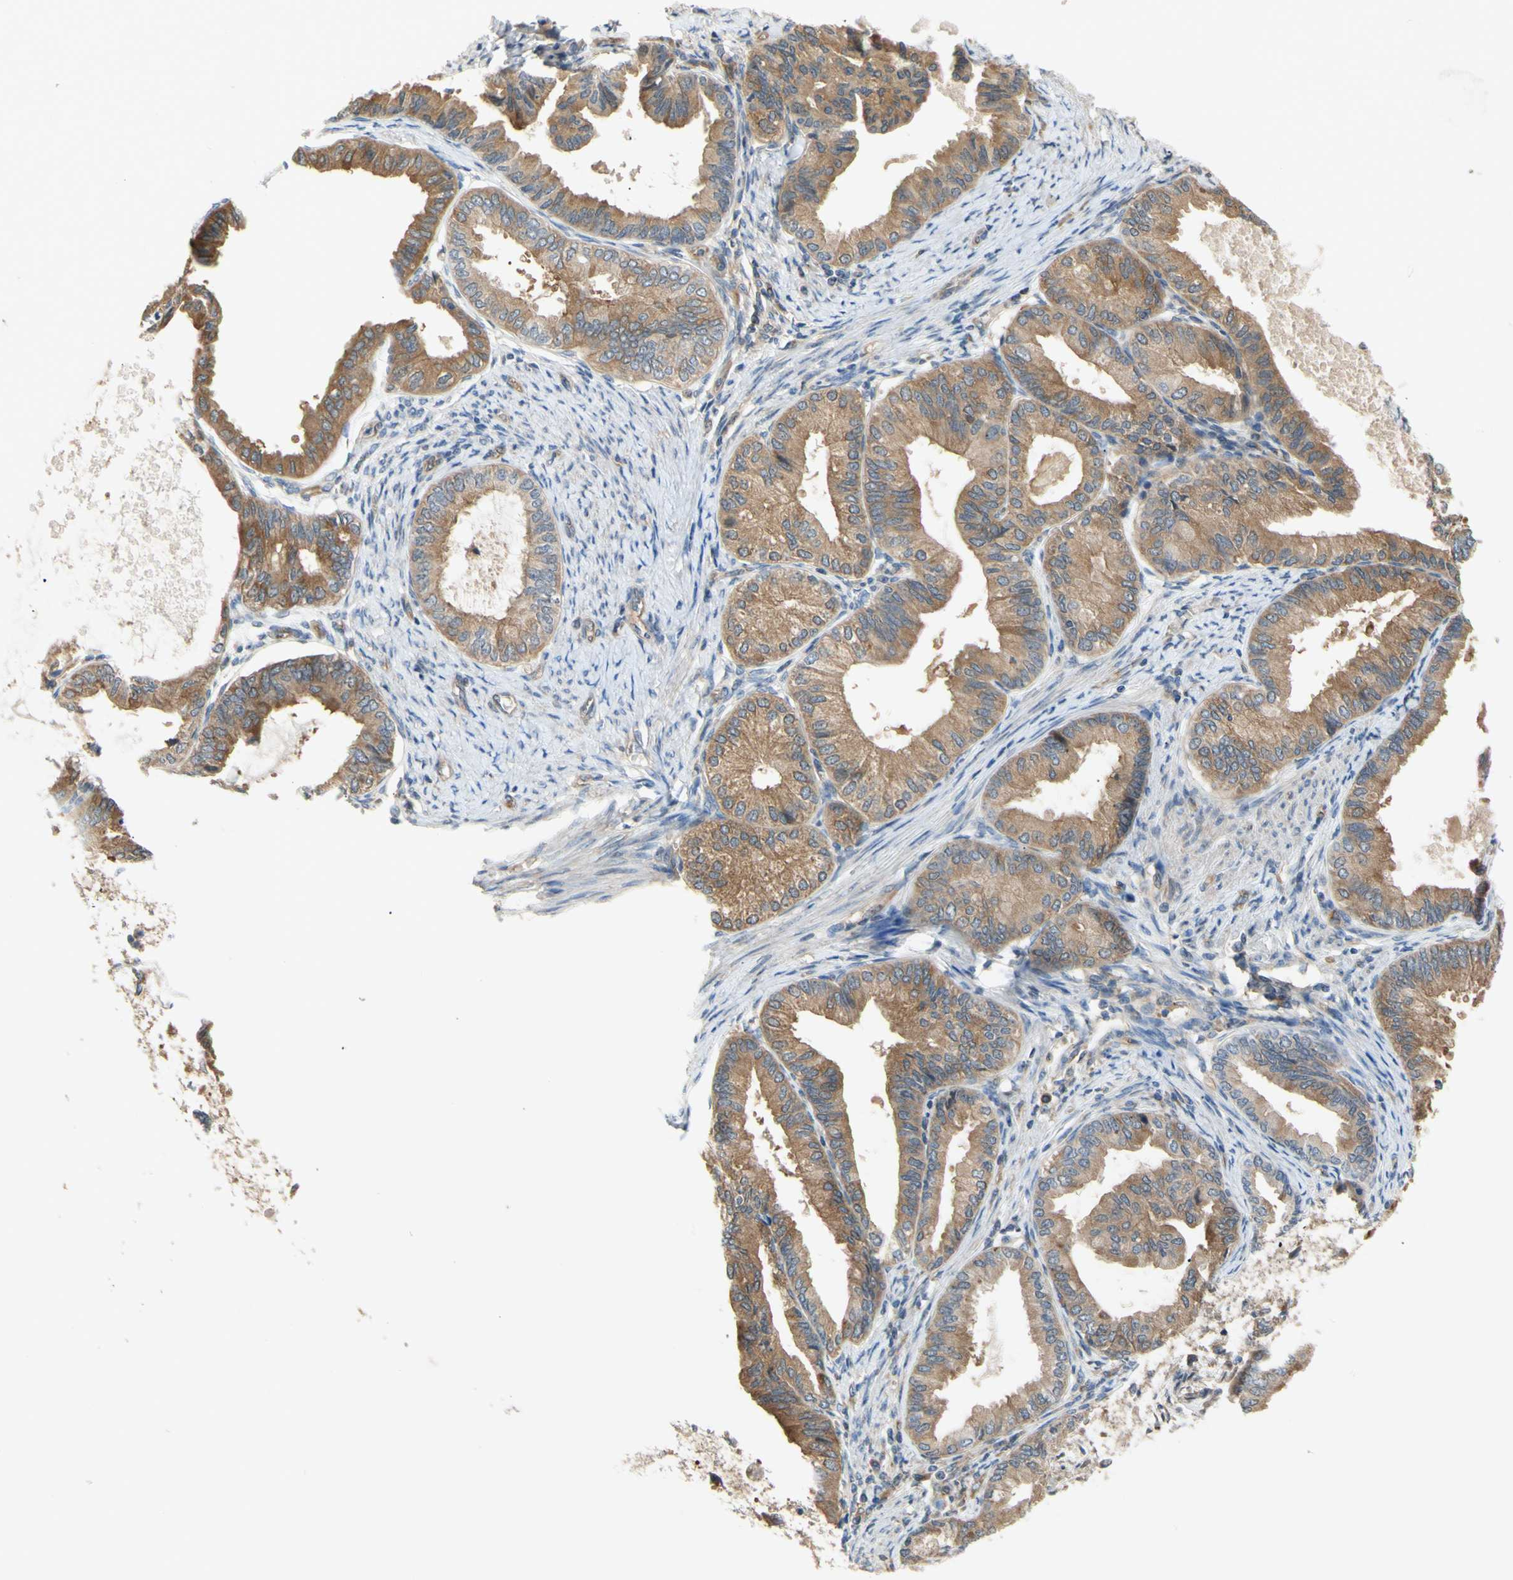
{"staining": {"intensity": "moderate", "quantity": ">75%", "location": "cytoplasmic/membranous"}, "tissue": "endometrial cancer", "cell_type": "Tumor cells", "image_type": "cancer", "snomed": [{"axis": "morphology", "description": "Adenocarcinoma, NOS"}, {"axis": "topography", "description": "Endometrium"}], "caption": "Tumor cells demonstrate medium levels of moderate cytoplasmic/membranous staining in approximately >75% of cells in endometrial cancer. Nuclei are stained in blue.", "gene": "DYNLRB1", "patient": {"sex": "female", "age": 86}}